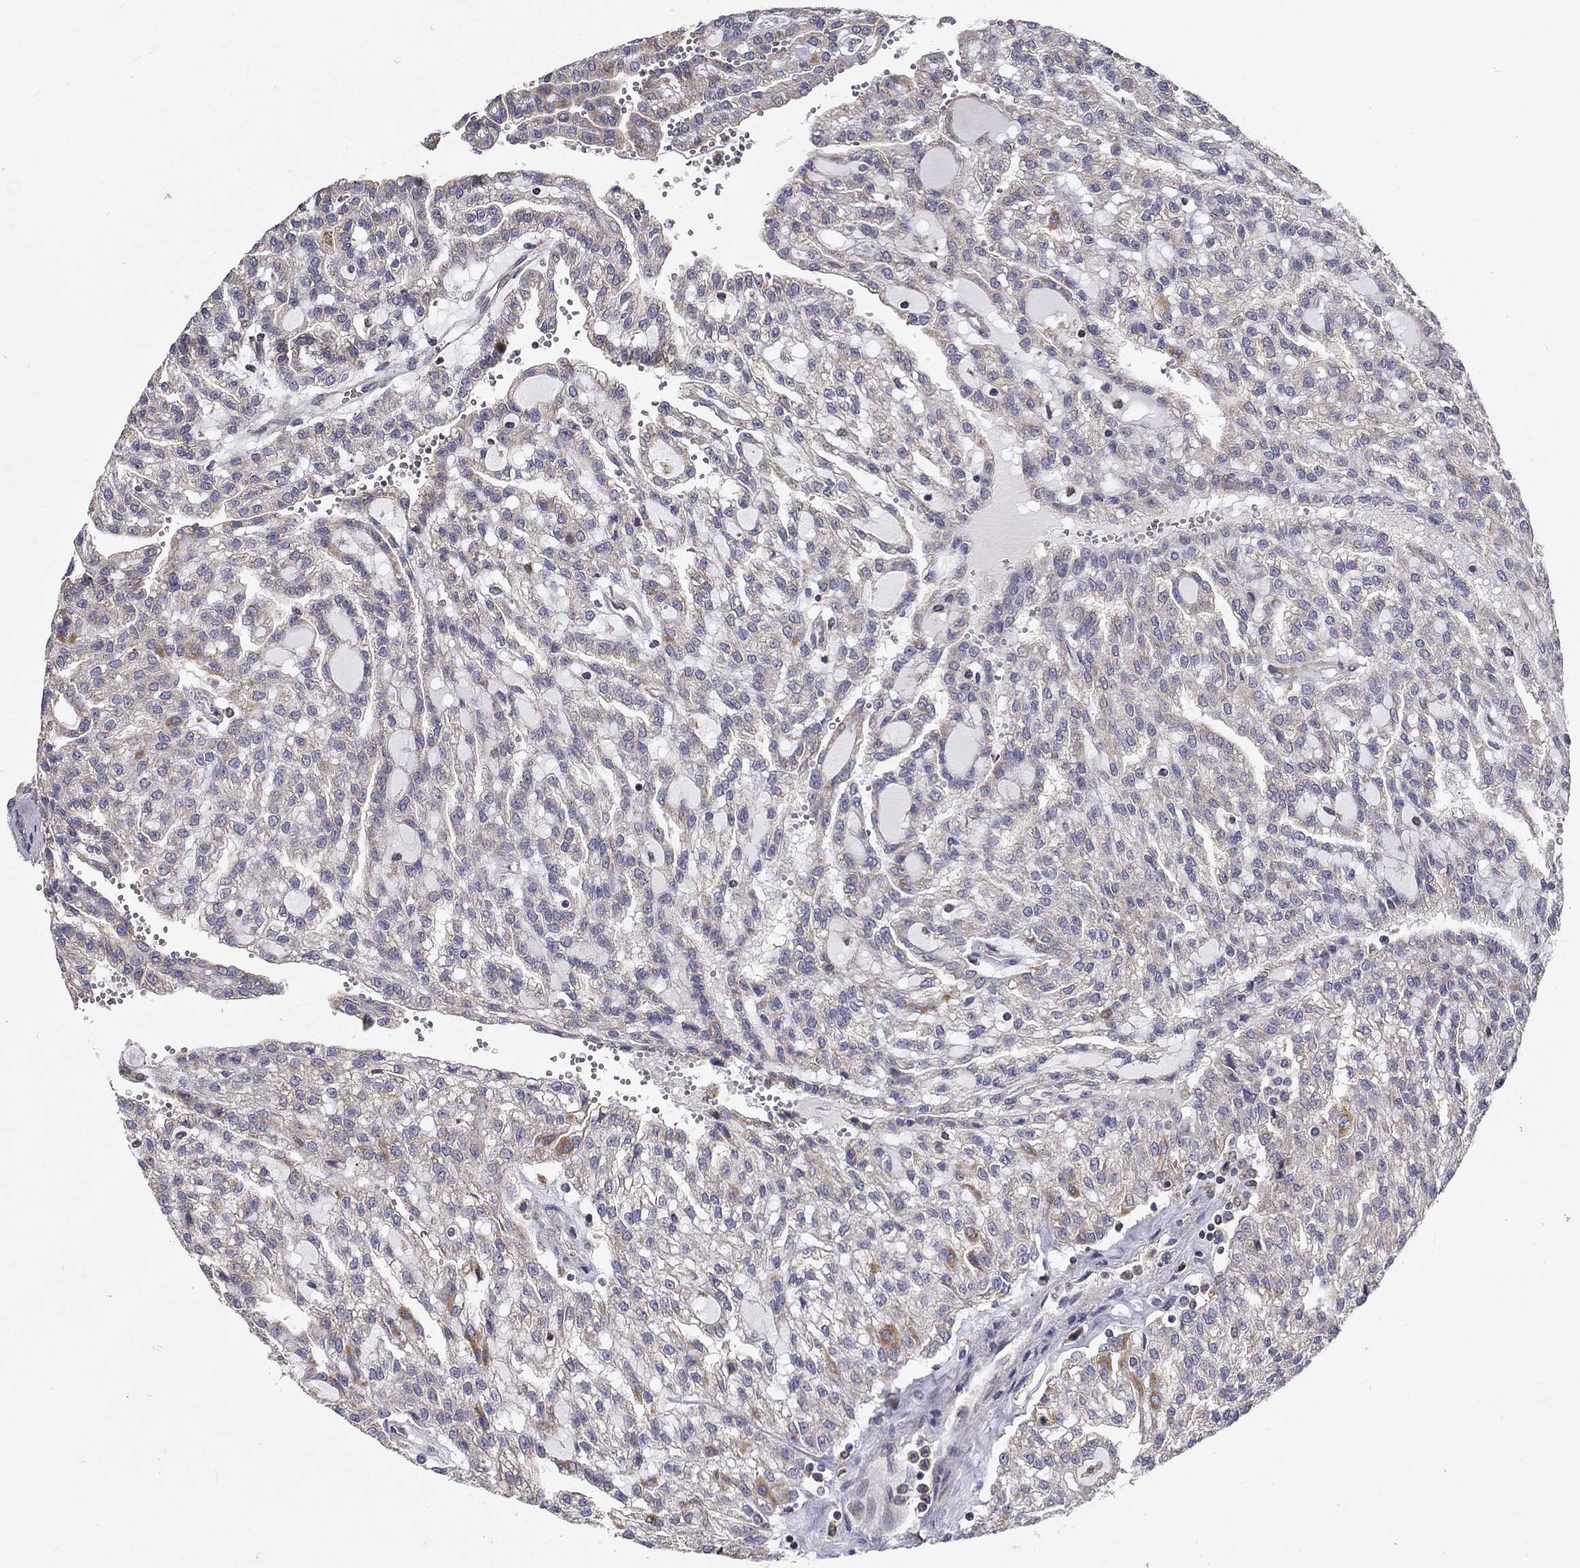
{"staining": {"intensity": "negative", "quantity": "none", "location": "none"}, "tissue": "renal cancer", "cell_type": "Tumor cells", "image_type": "cancer", "snomed": [{"axis": "morphology", "description": "Adenocarcinoma, NOS"}, {"axis": "topography", "description": "Kidney"}], "caption": "High power microscopy histopathology image of an IHC image of renal adenocarcinoma, revealing no significant staining in tumor cells. Brightfield microscopy of IHC stained with DAB (brown) and hematoxylin (blue), captured at high magnification.", "gene": "ALDH4A1", "patient": {"sex": "male", "age": 63}}